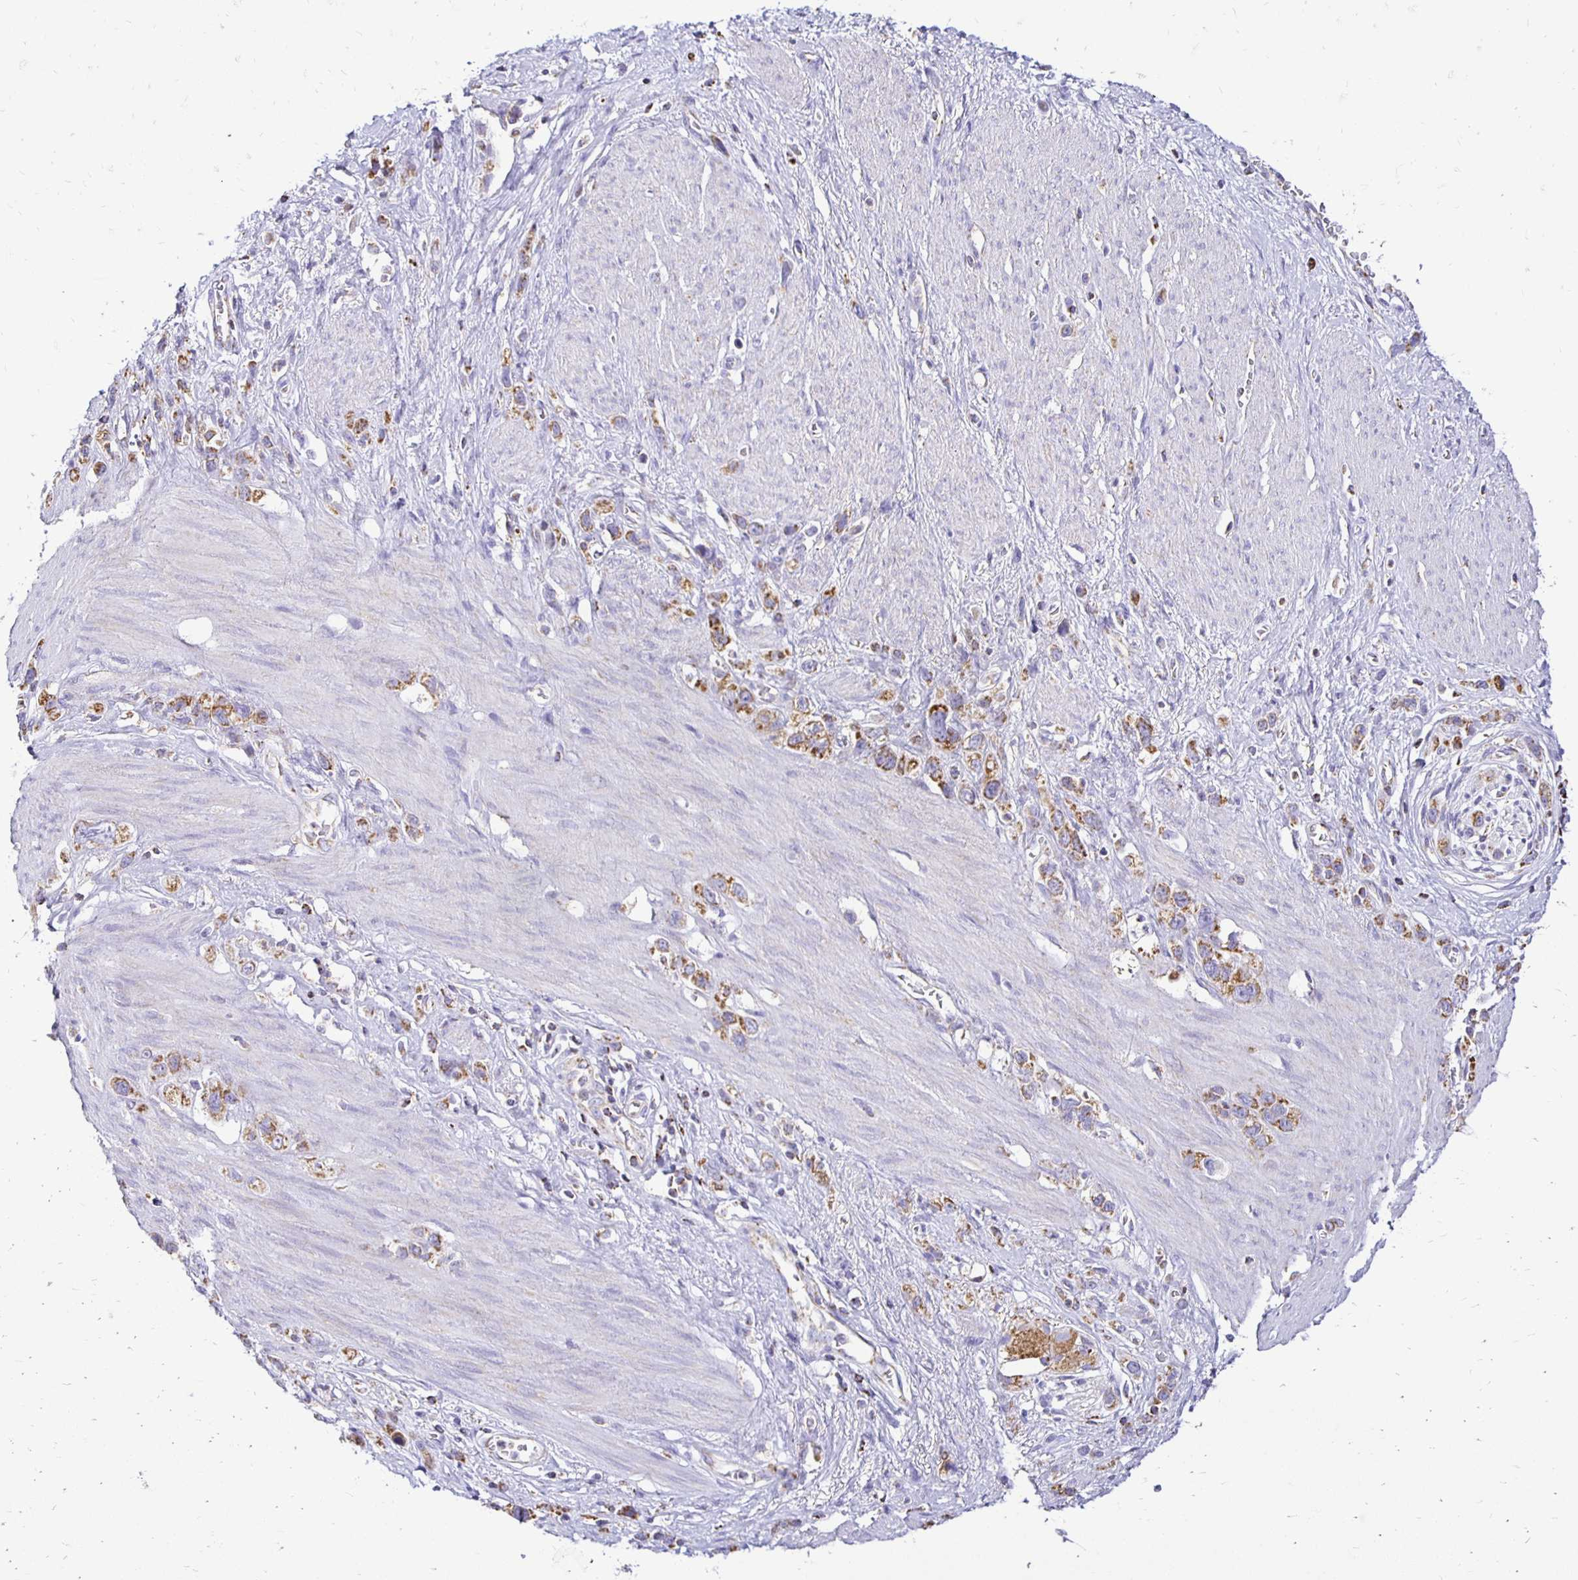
{"staining": {"intensity": "moderate", "quantity": ">75%", "location": "cytoplasmic/membranous"}, "tissue": "stomach cancer", "cell_type": "Tumor cells", "image_type": "cancer", "snomed": [{"axis": "morphology", "description": "Adenocarcinoma, NOS"}, {"axis": "topography", "description": "Stomach"}], "caption": "A micrograph of stomach cancer (adenocarcinoma) stained for a protein reveals moderate cytoplasmic/membranous brown staining in tumor cells.", "gene": "PLAAT2", "patient": {"sex": "female", "age": 65}}